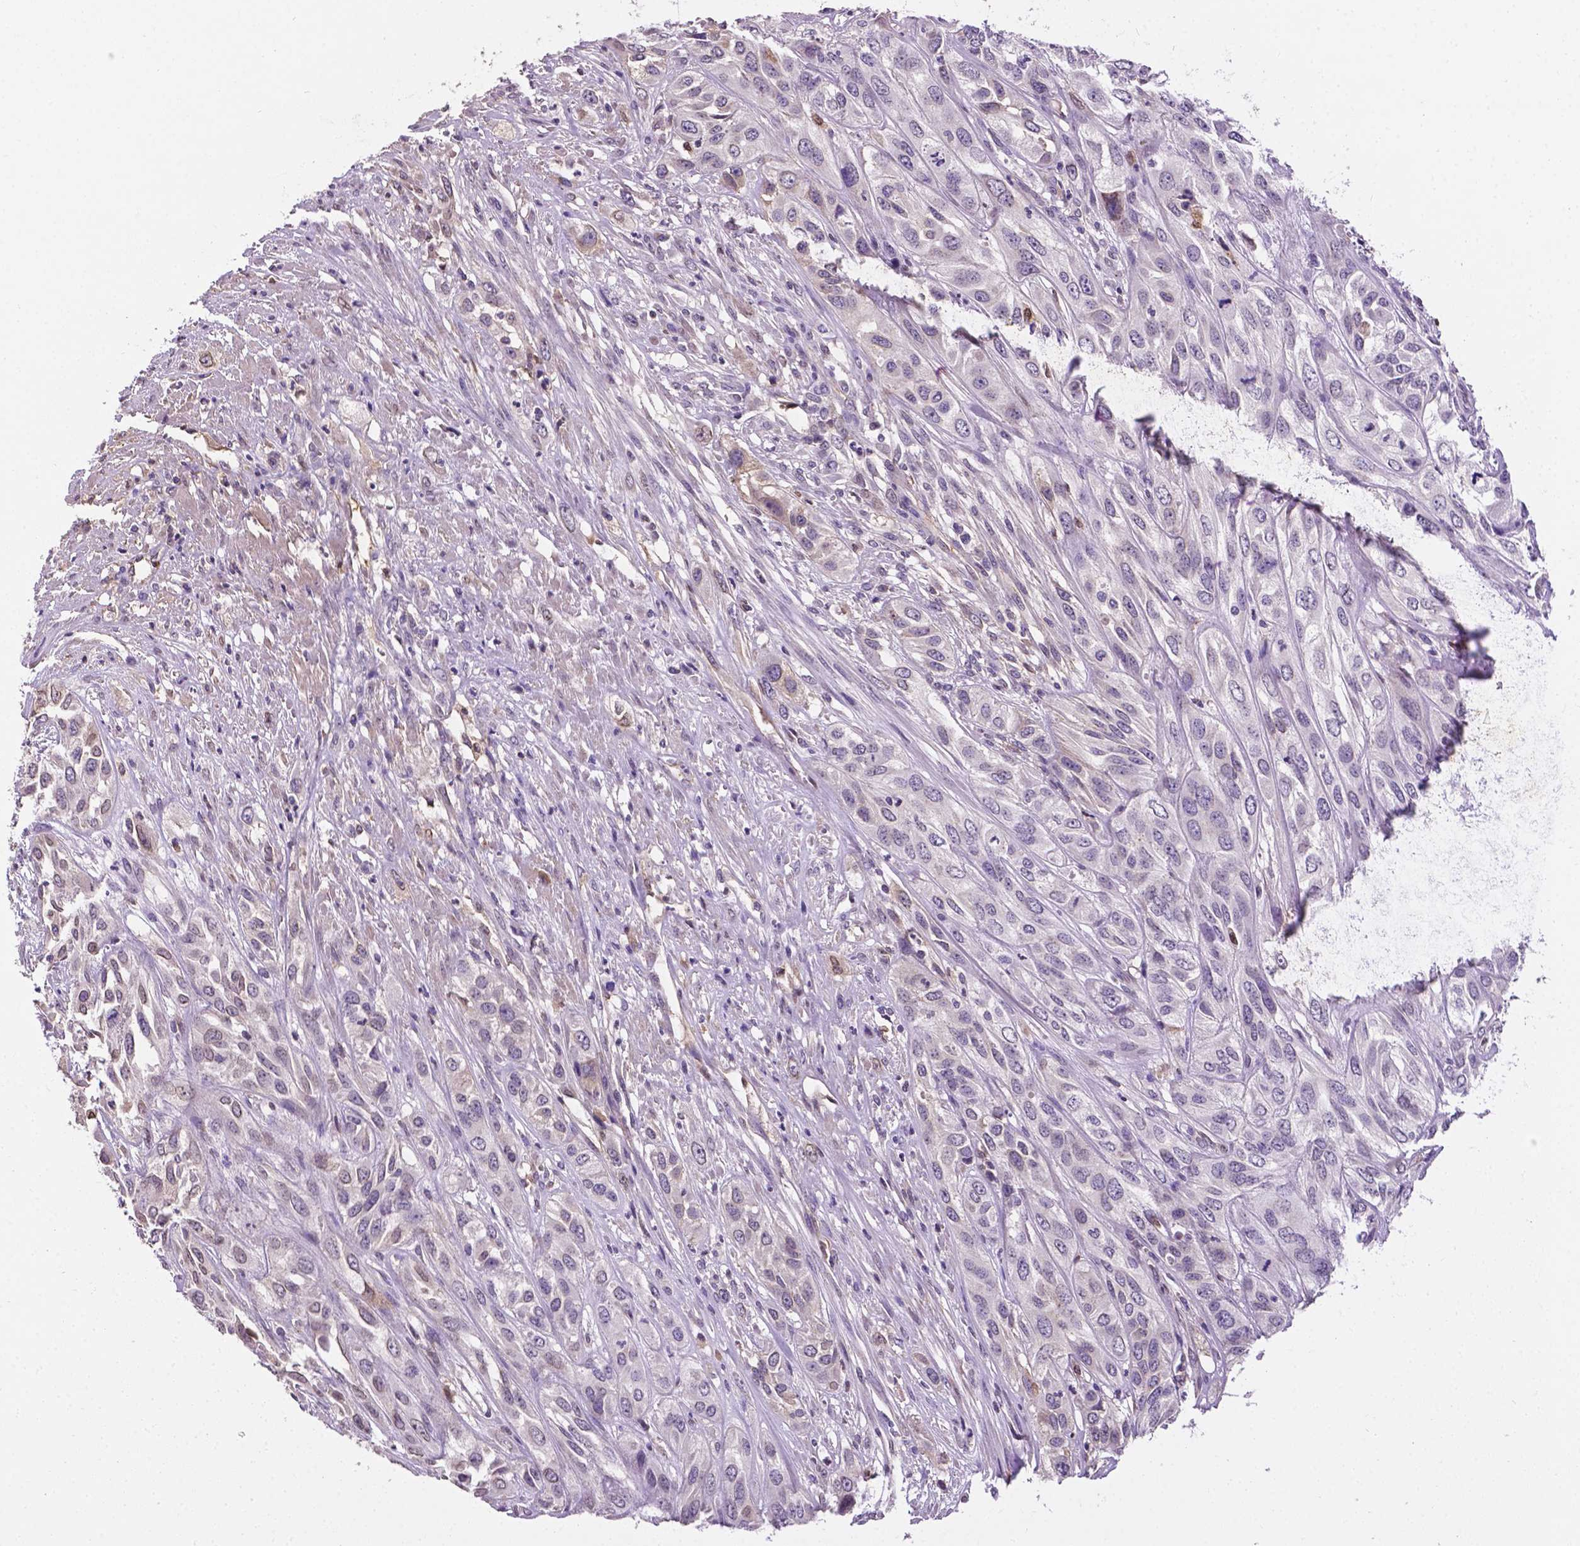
{"staining": {"intensity": "negative", "quantity": "none", "location": "none"}, "tissue": "urothelial cancer", "cell_type": "Tumor cells", "image_type": "cancer", "snomed": [{"axis": "morphology", "description": "Urothelial carcinoma, High grade"}, {"axis": "topography", "description": "Urinary bladder"}], "caption": "The histopathology image exhibits no staining of tumor cells in urothelial cancer.", "gene": "APOE", "patient": {"sex": "male", "age": 67}}